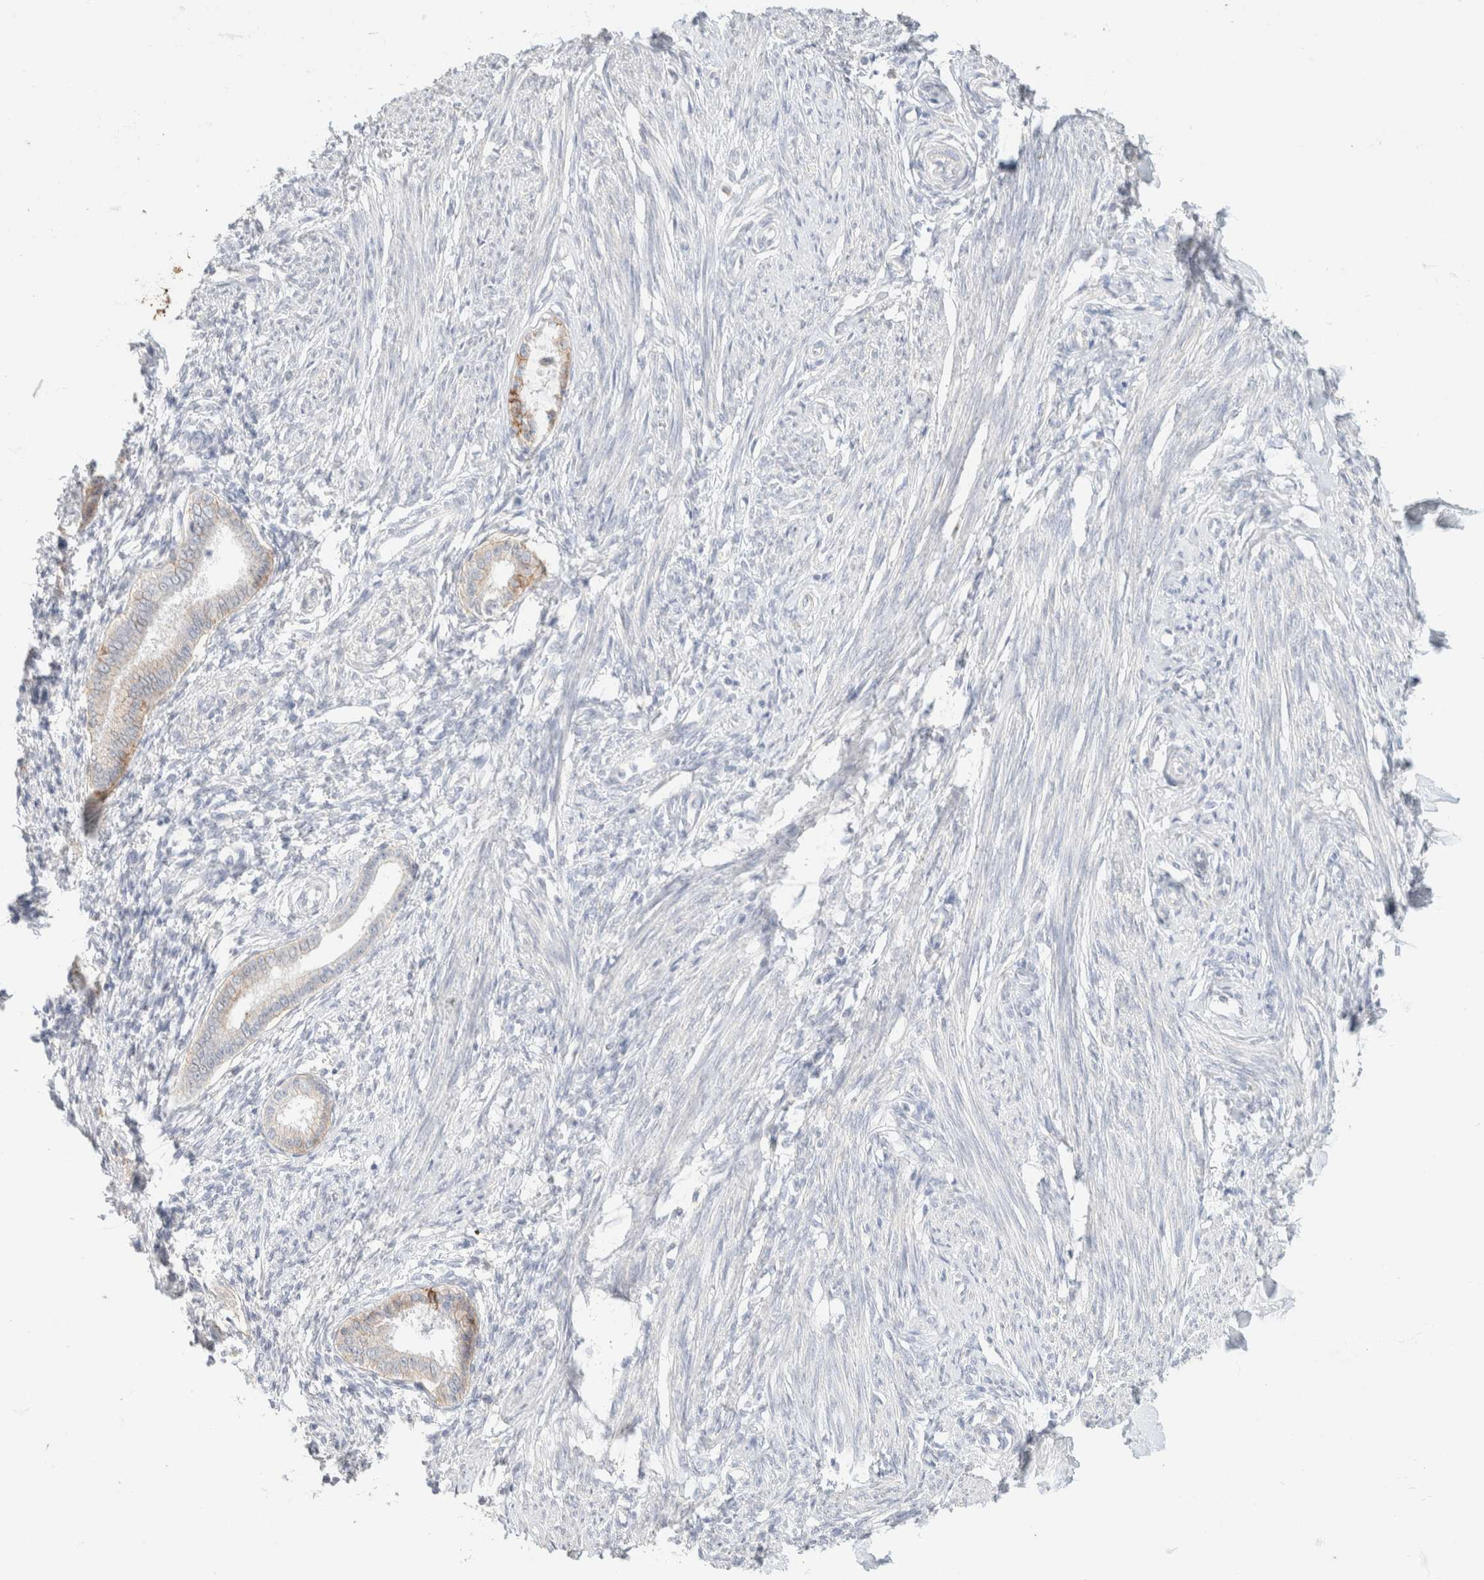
{"staining": {"intensity": "negative", "quantity": "none", "location": "none"}, "tissue": "endometrium", "cell_type": "Cells in endometrial stroma", "image_type": "normal", "snomed": [{"axis": "morphology", "description": "Normal tissue, NOS"}, {"axis": "topography", "description": "Endometrium"}], "caption": "This image is of benign endometrium stained with immunohistochemistry to label a protein in brown with the nuclei are counter-stained blue. There is no staining in cells in endometrial stroma.", "gene": "CA12", "patient": {"sex": "female", "age": 56}}